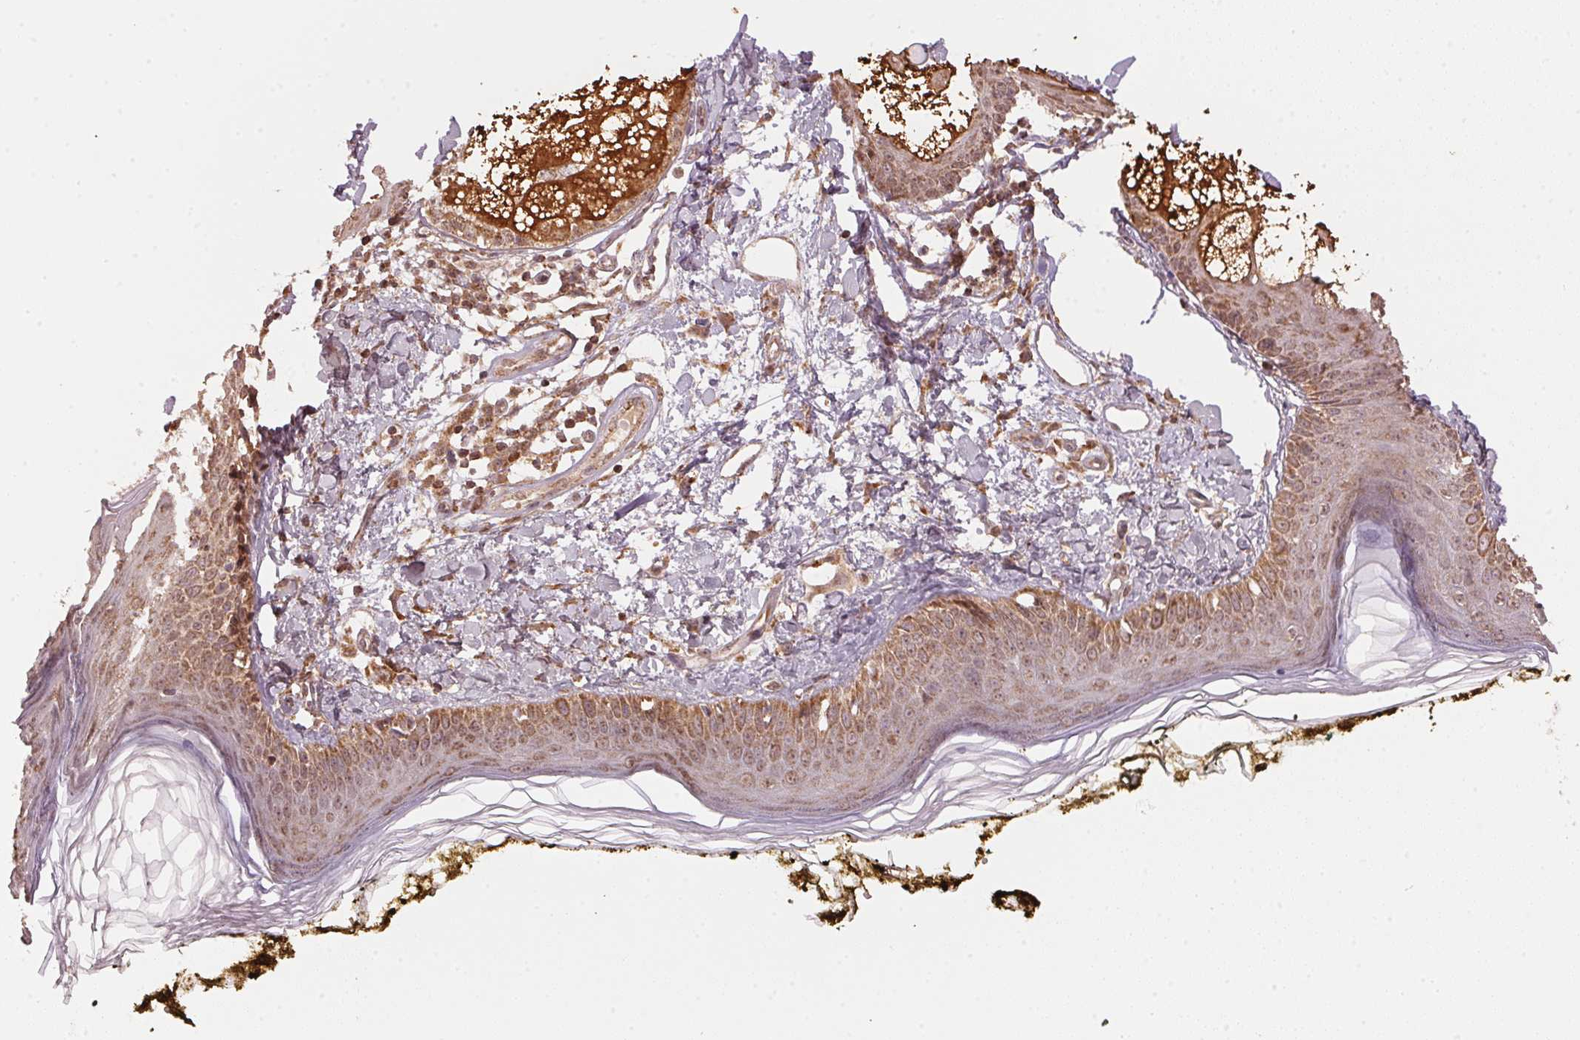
{"staining": {"intensity": "moderate", "quantity": "25%-75%", "location": "cytoplasmic/membranous"}, "tissue": "skin", "cell_type": "Fibroblasts", "image_type": "normal", "snomed": [{"axis": "morphology", "description": "Normal tissue, NOS"}, {"axis": "topography", "description": "Skin"}], "caption": "IHC of normal human skin shows medium levels of moderate cytoplasmic/membranous positivity in about 25%-75% of fibroblasts. The protein of interest is shown in brown color, while the nuclei are stained blue.", "gene": "ARHGAP6", "patient": {"sex": "male", "age": 76}}